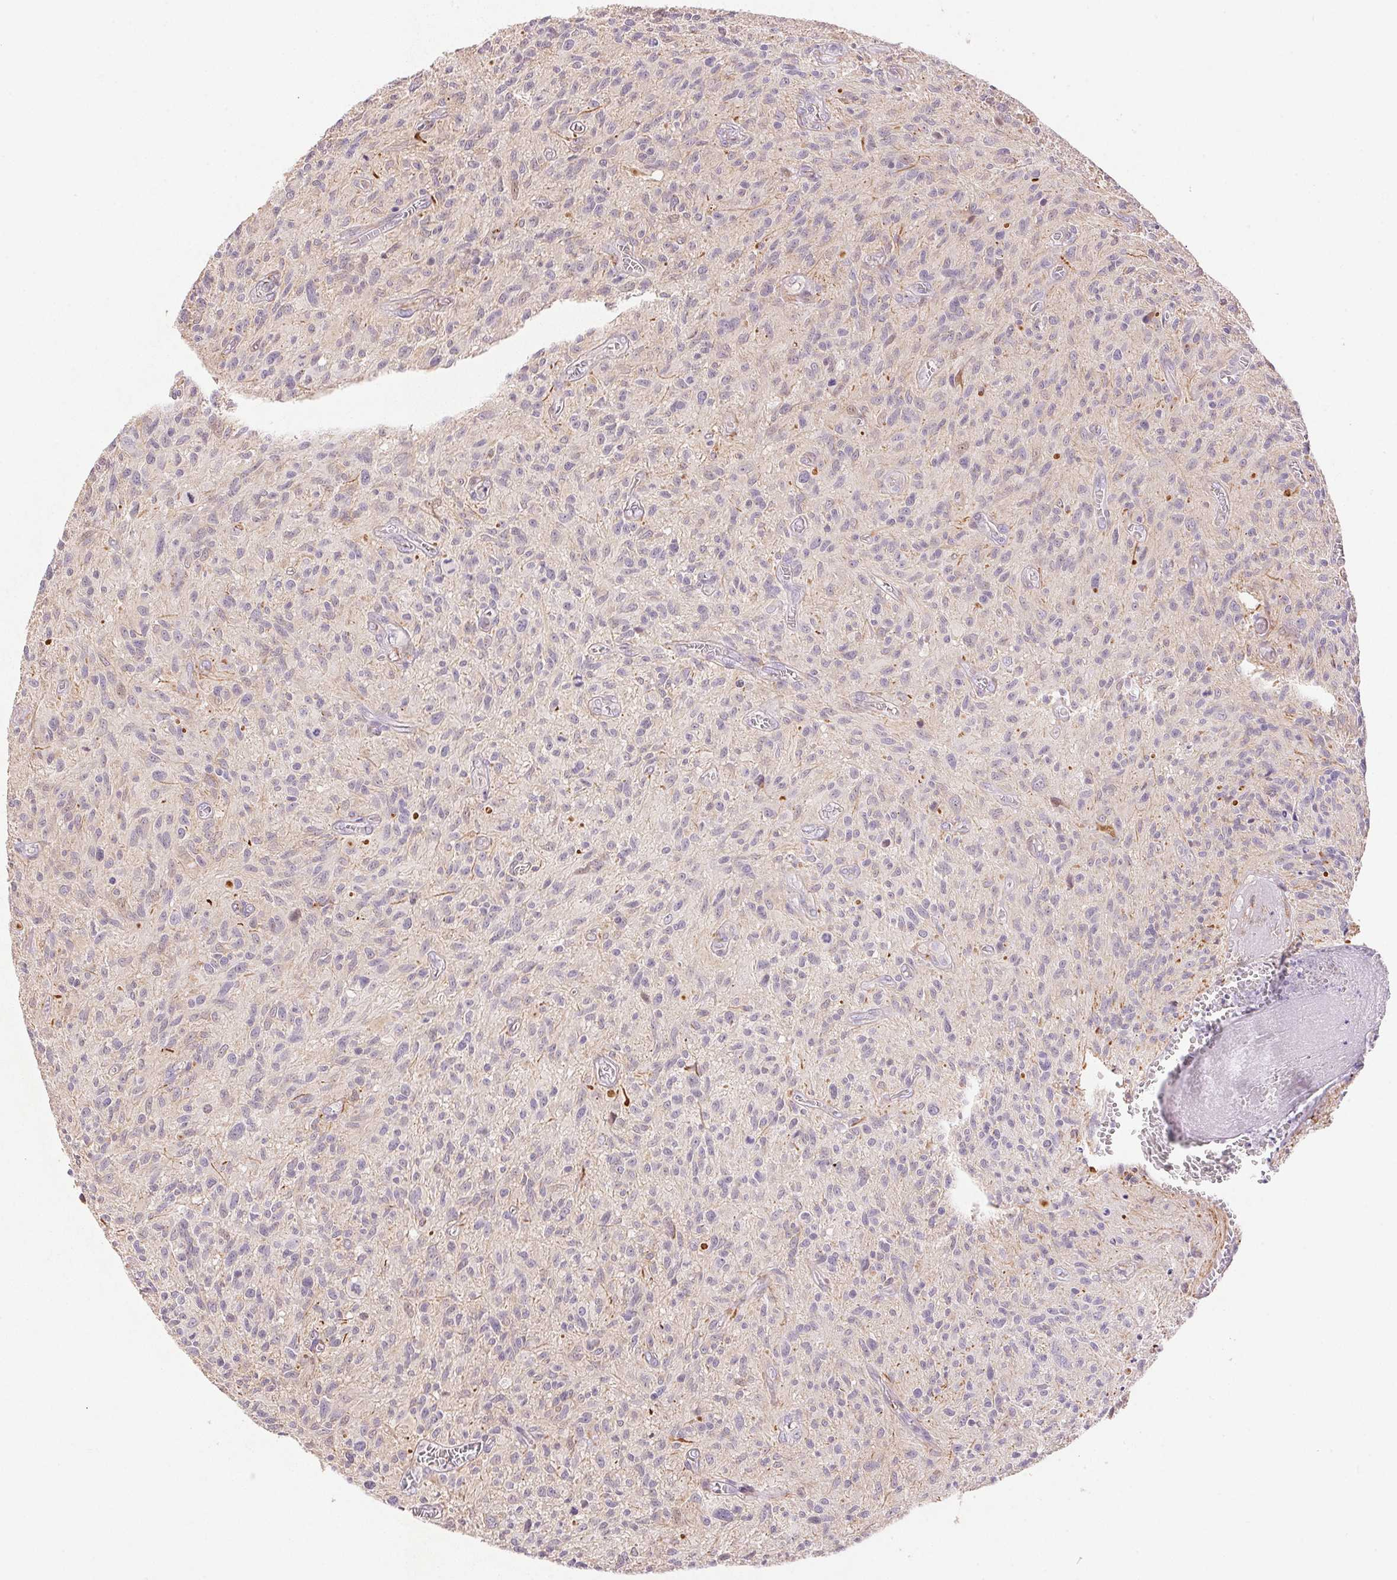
{"staining": {"intensity": "negative", "quantity": "none", "location": "none"}, "tissue": "glioma", "cell_type": "Tumor cells", "image_type": "cancer", "snomed": [{"axis": "morphology", "description": "Glioma, malignant, High grade"}, {"axis": "topography", "description": "Brain"}], "caption": "High magnification brightfield microscopy of glioma stained with DAB (3,3'-diaminobenzidine) (brown) and counterstained with hematoxylin (blue): tumor cells show no significant staining.", "gene": "GYG2", "patient": {"sex": "male", "age": 75}}